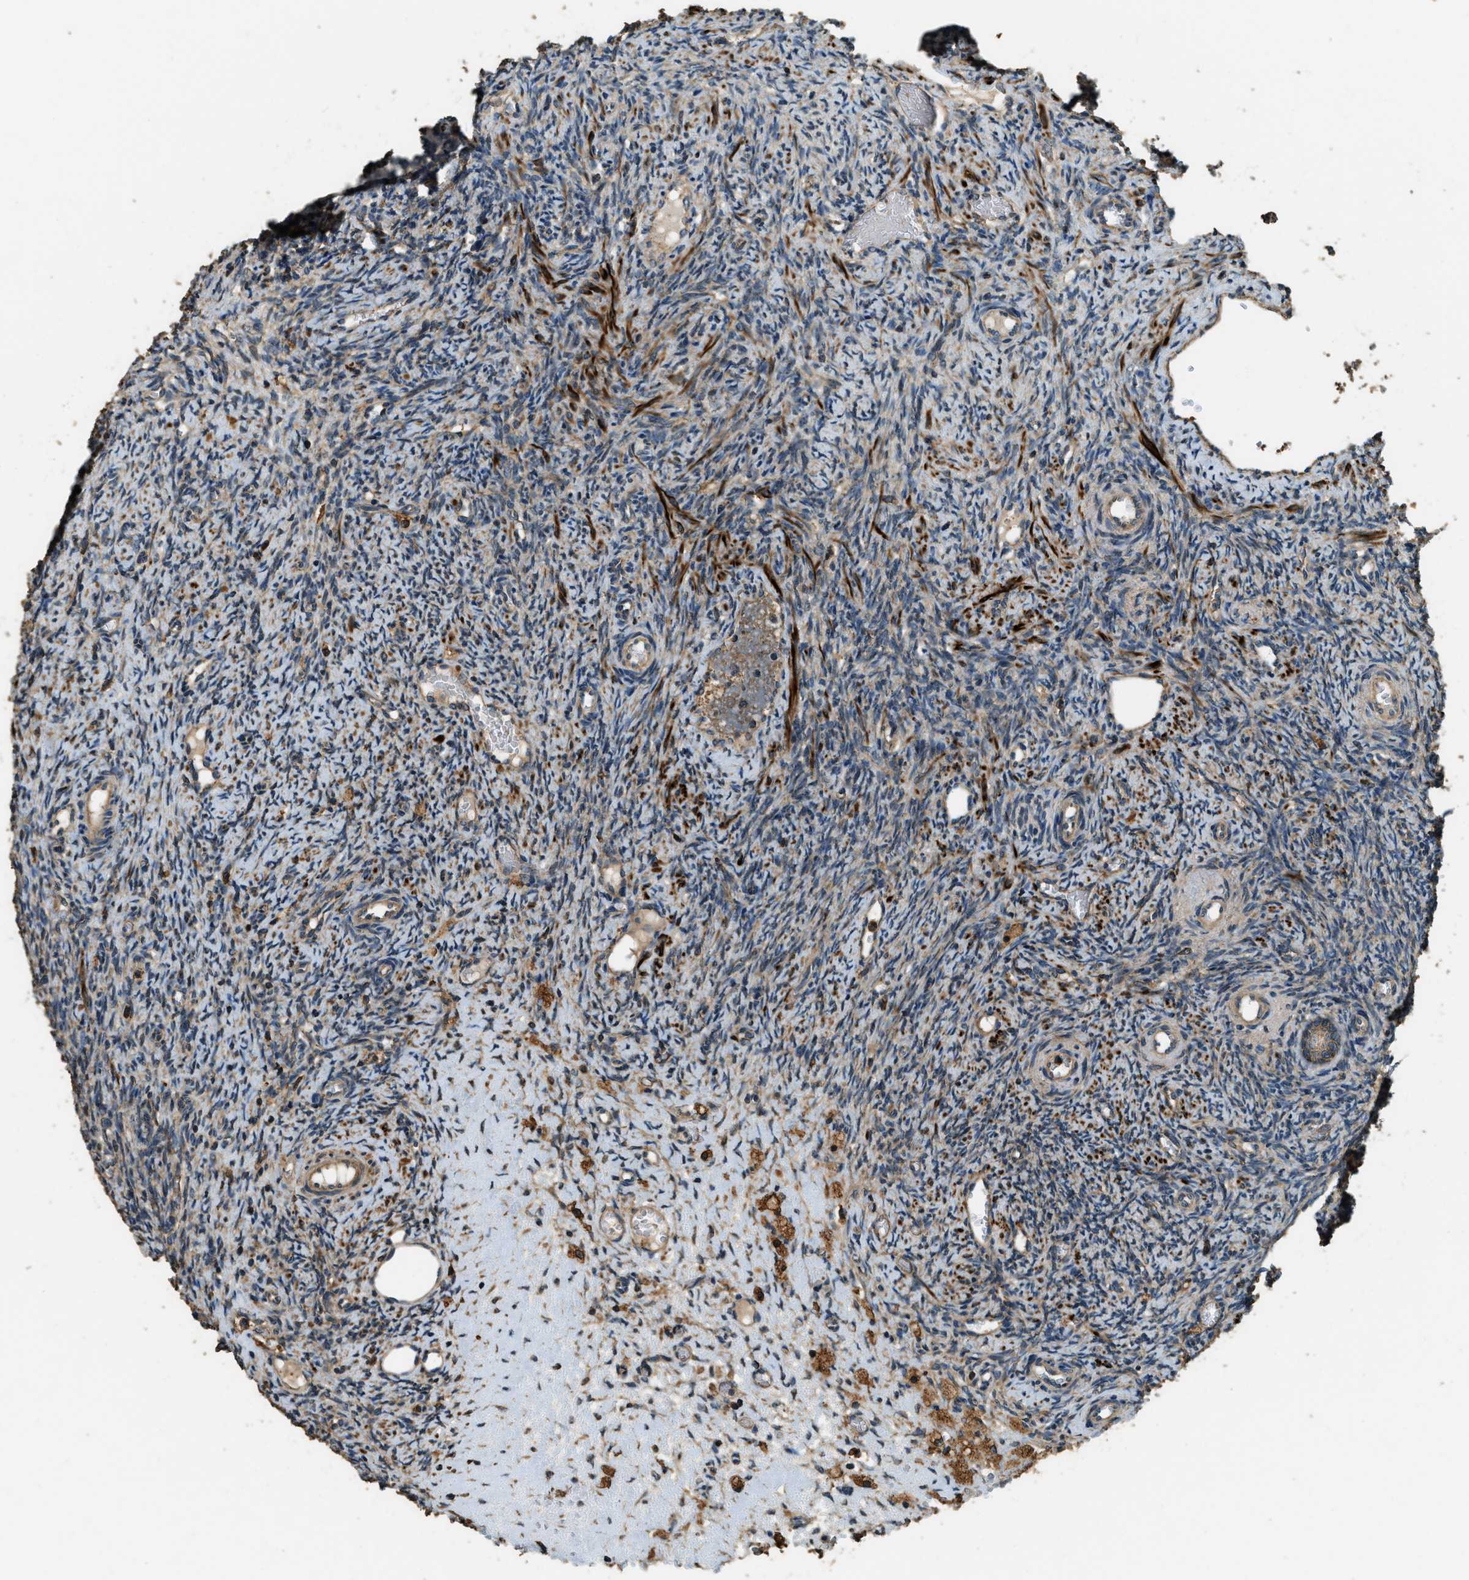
{"staining": {"intensity": "moderate", "quantity": ">75%", "location": "cytoplasmic/membranous"}, "tissue": "ovary", "cell_type": "Follicle cells", "image_type": "normal", "snomed": [{"axis": "morphology", "description": "Normal tissue, NOS"}, {"axis": "topography", "description": "Ovary"}], "caption": "Follicle cells demonstrate medium levels of moderate cytoplasmic/membranous staining in about >75% of cells in benign human ovary. The protein is stained brown, and the nuclei are stained in blue (DAB IHC with brightfield microscopy, high magnification).", "gene": "ERGIC1", "patient": {"sex": "female", "age": 41}}